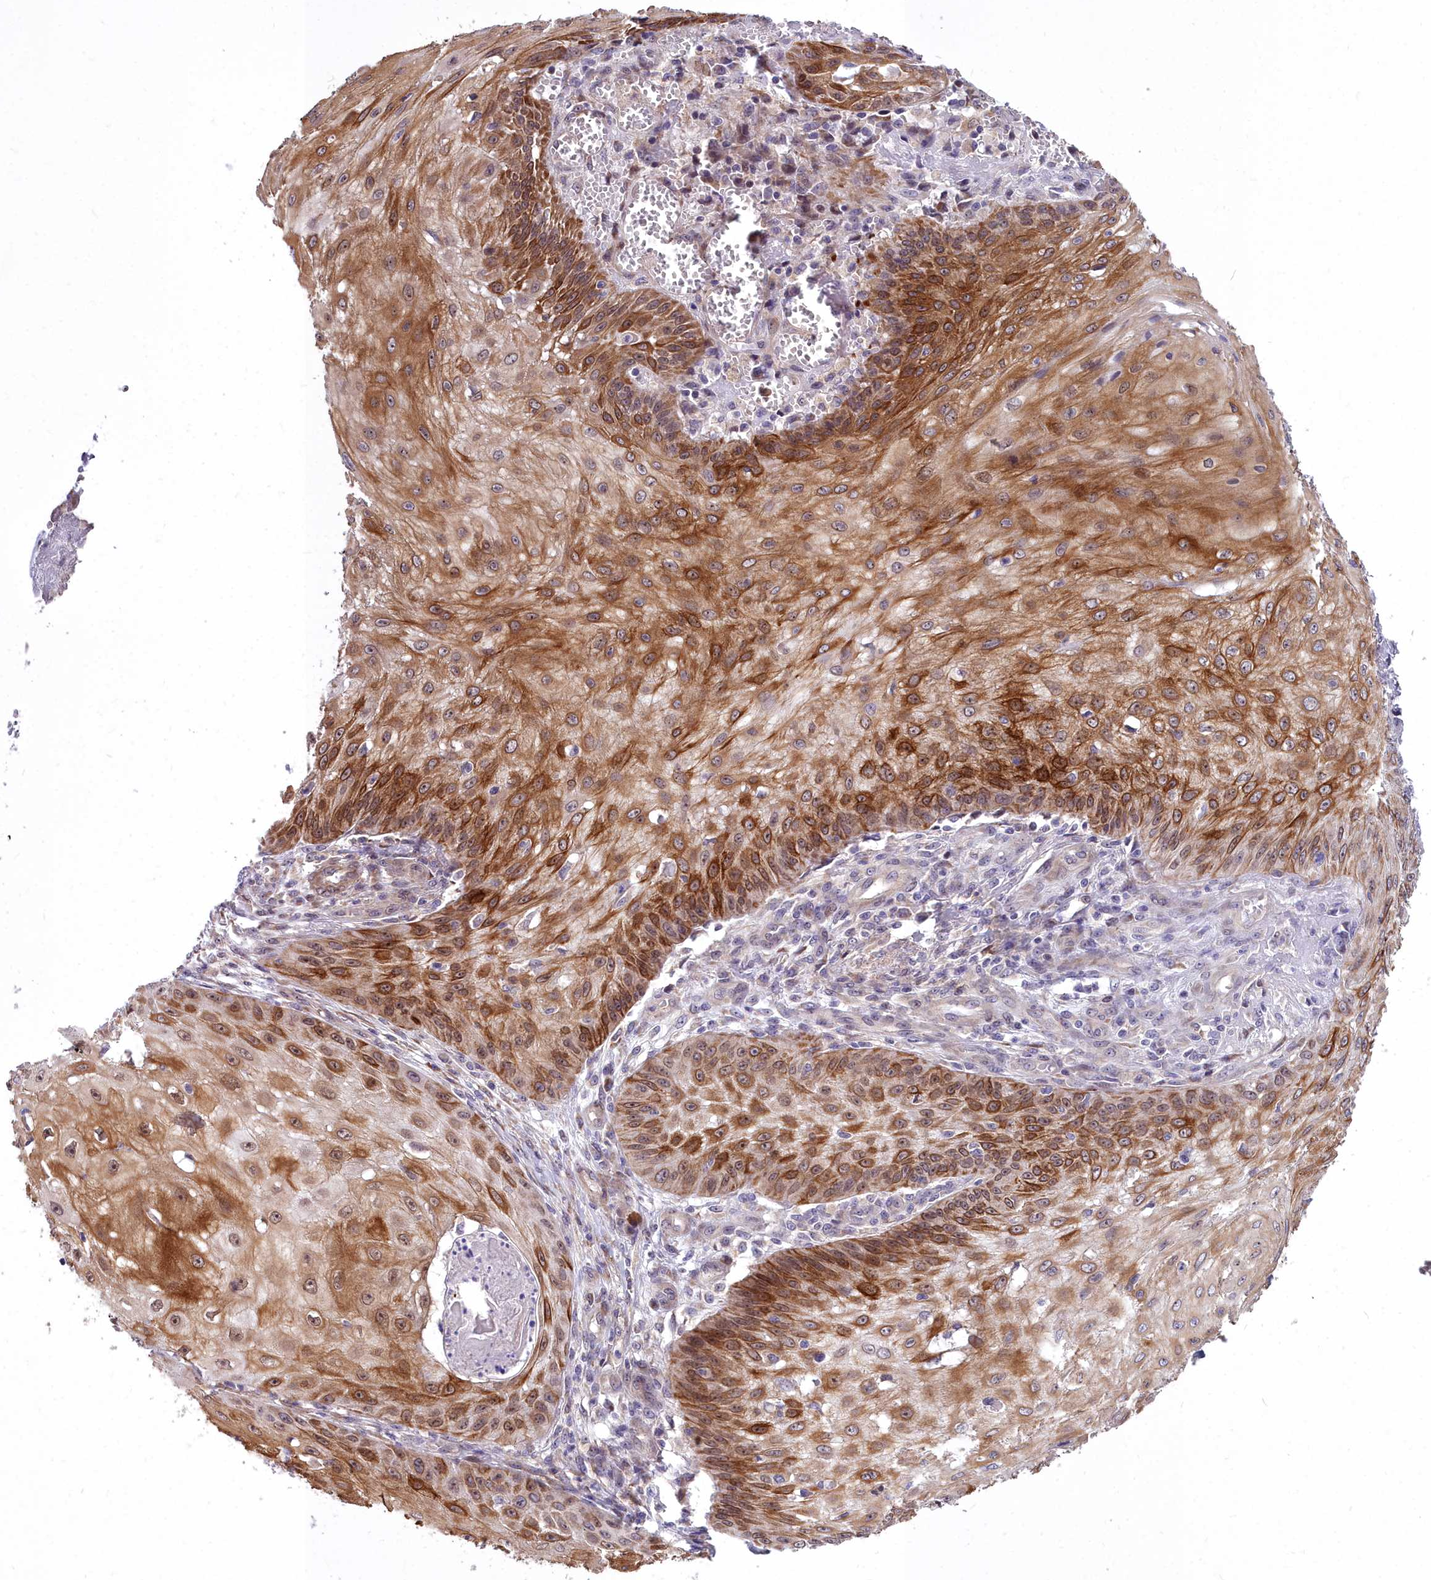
{"staining": {"intensity": "moderate", "quantity": ">75%", "location": "cytoplasmic/membranous,nuclear"}, "tissue": "skin cancer", "cell_type": "Tumor cells", "image_type": "cancer", "snomed": [{"axis": "morphology", "description": "Squamous cell carcinoma, NOS"}, {"axis": "topography", "description": "Skin"}], "caption": "Immunohistochemical staining of squamous cell carcinoma (skin) displays medium levels of moderate cytoplasmic/membranous and nuclear expression in approximately >75% of tumor cells. The staining was performed using DAB to visualize the protein expression in brown, while the nuclei were stained in blue with hematoxylin (Magnification: 20x).", "gene": "ABCB8", "patient": {"sex": "male", "age": 70}}